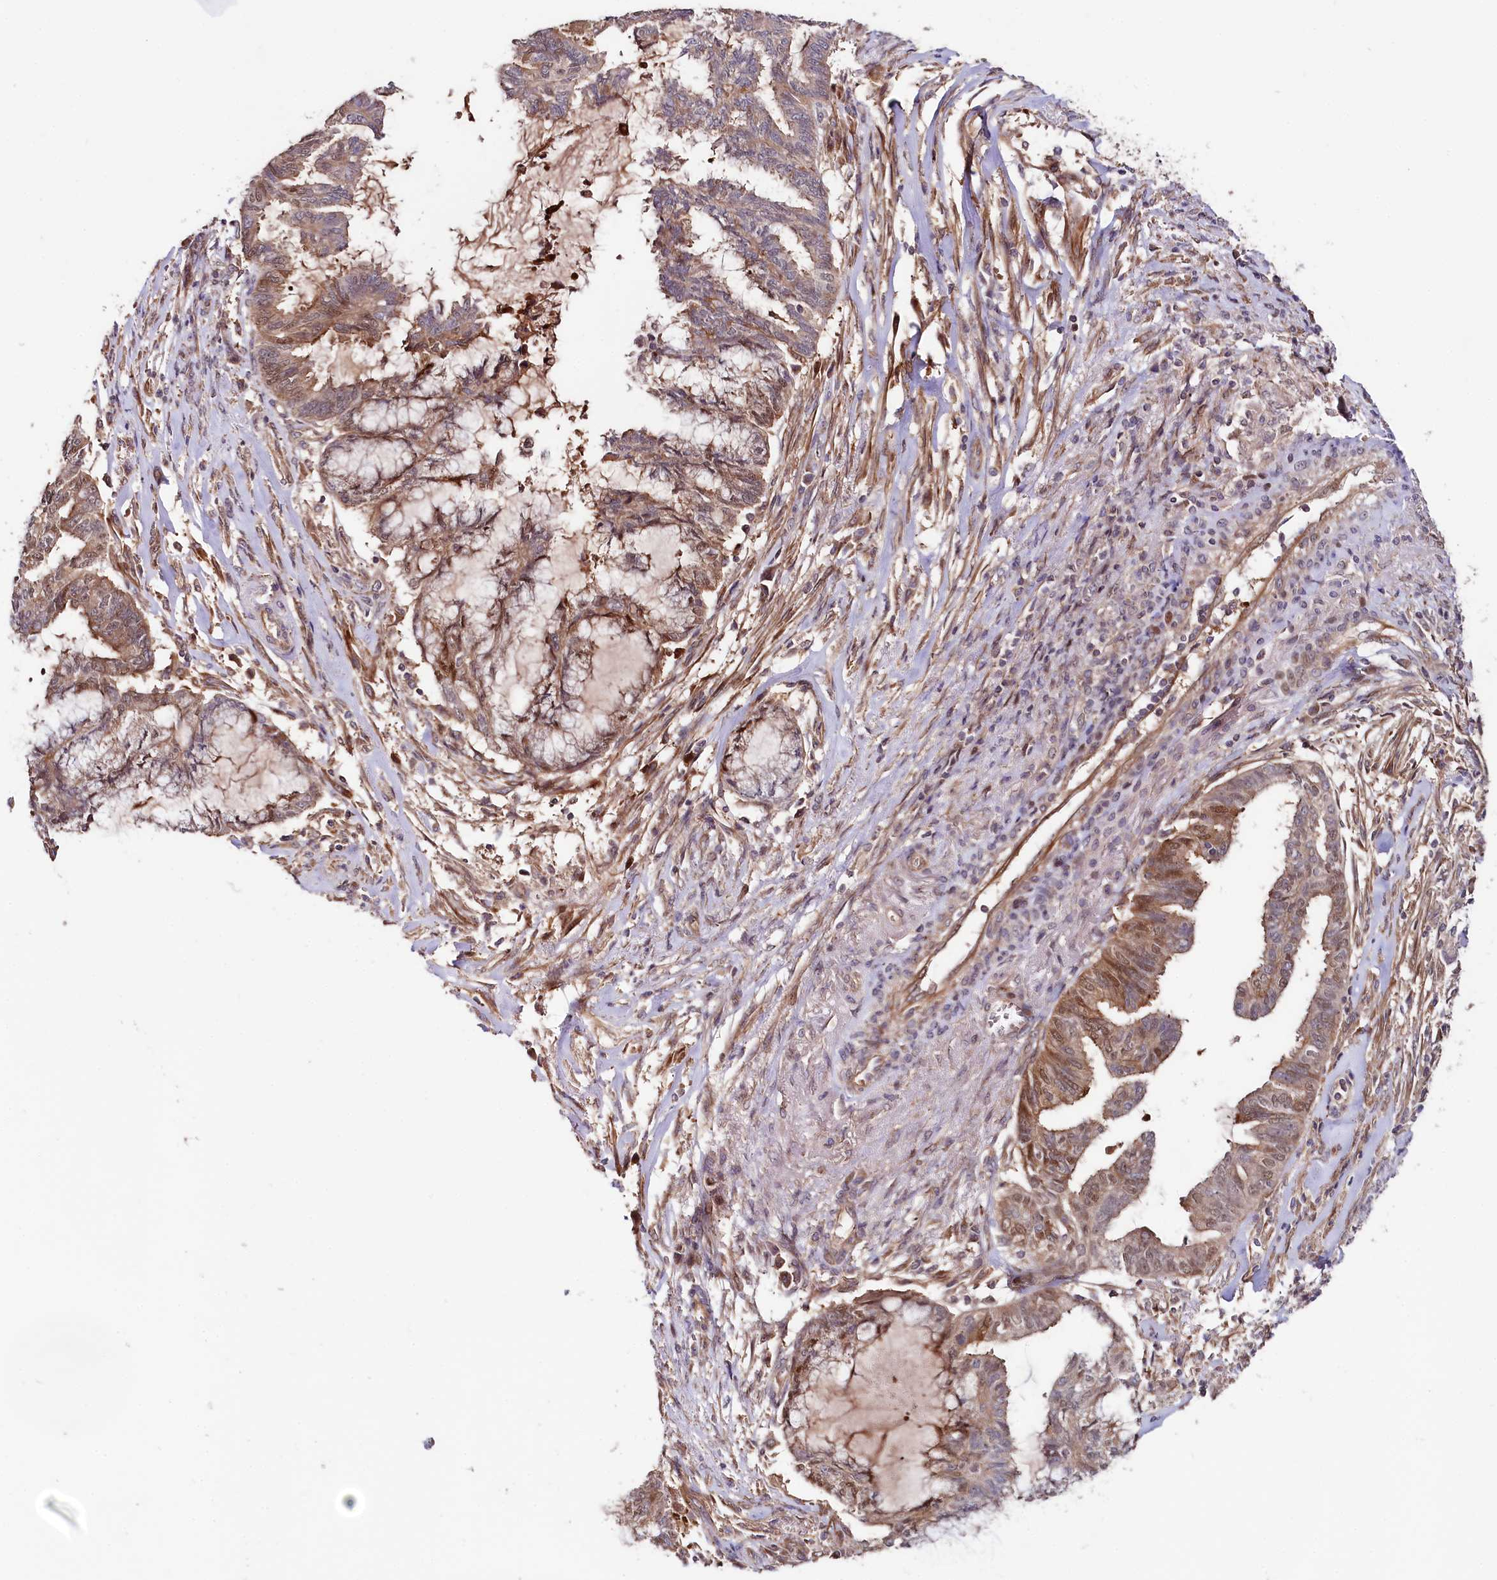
{"staining": {"intensity": "moderate", "quantity": ">75%", "location": "cytoplasmic/membranous,nuclear"}, "tissue": "endometrial cancer", "cell_type": "Tumor cells", "image_type": "cancer", "snomed": [{"axis": "morphology", "description": "Adenocarcinoma, NOS"}, {"axis": "topography", "description": "Endometrium"}], "caption": "About >75% of tumor cells in endometrial adenocarcinoma display moderate cytoplasmic/membranous and nuclear protein expression as visualized by brown immunohistochemical staining.", "gene": "NEDD1", "patient": {"sex": "female", "age": 86}}